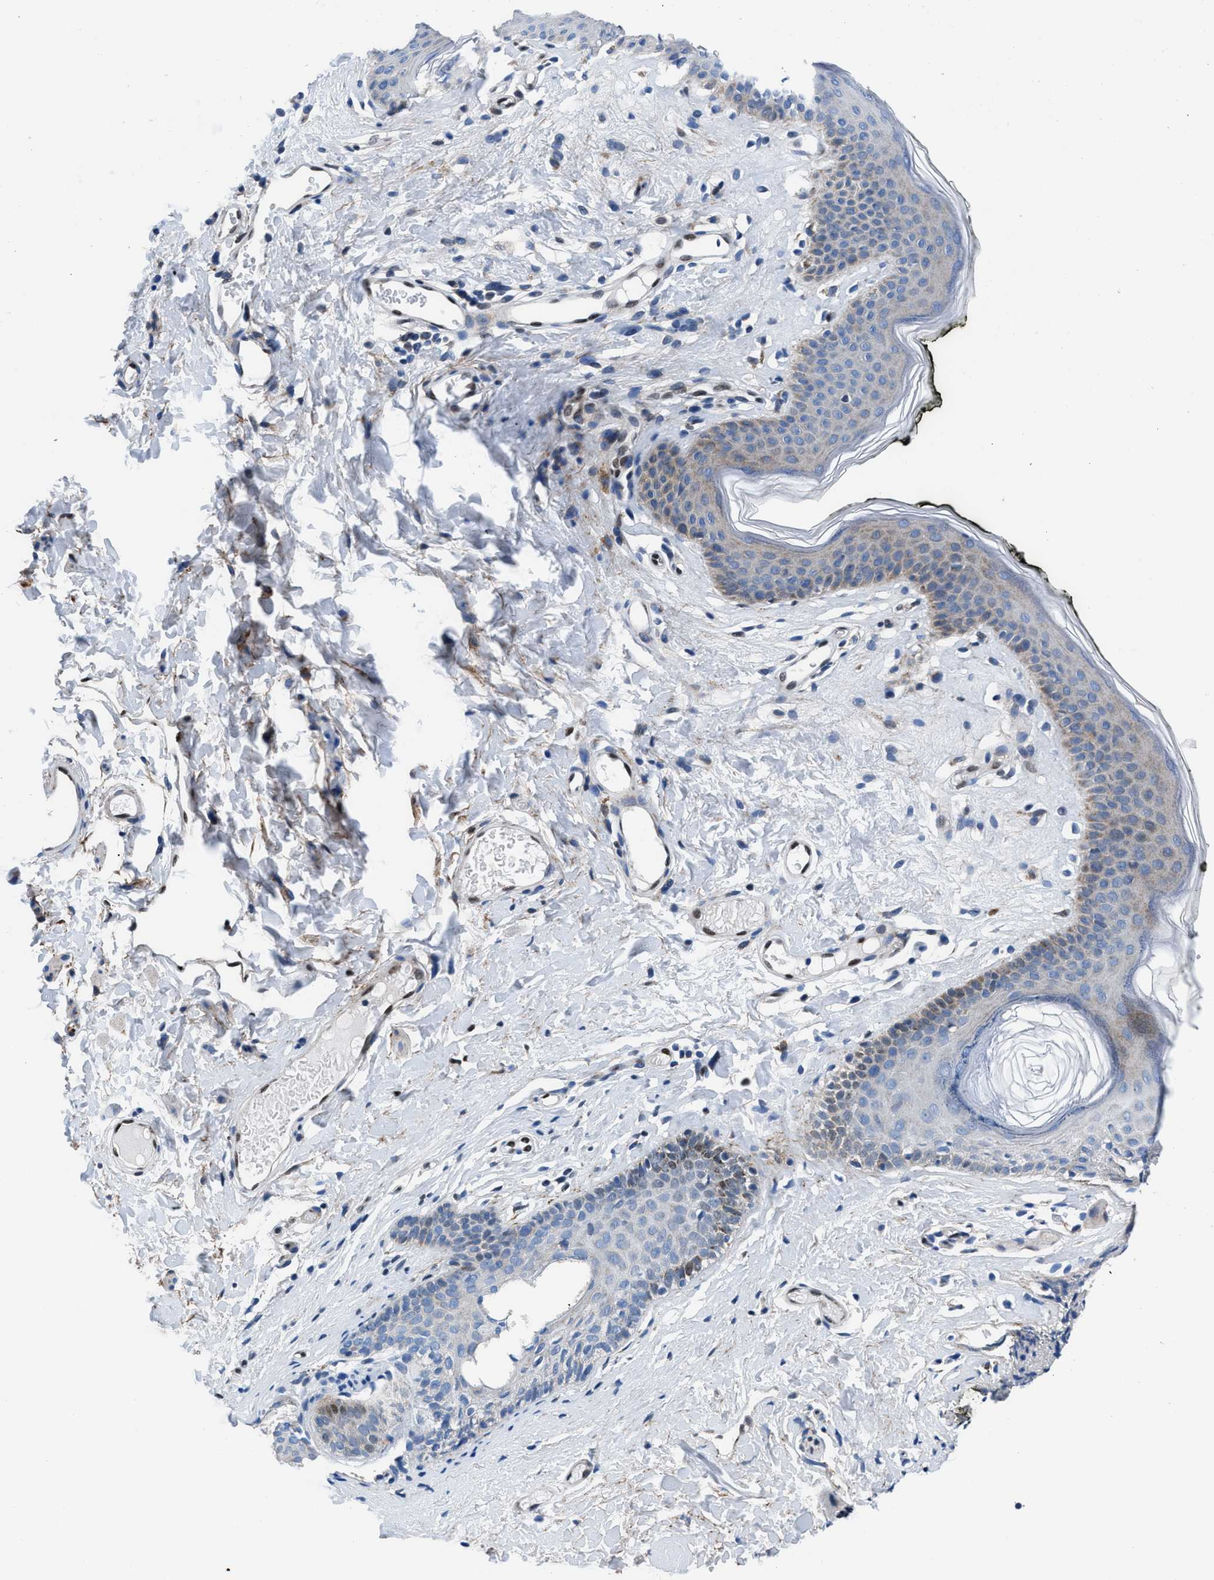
{"staining": {"intensity": "moderate", "quantity": "<25%", "location": "cytoplasmic/membranous"}, "tissue": "skin", "cell_type": "Epidermal cells", "image_type": "normal", "snomed": [{"axis": "morphology", "description": "Normal tissue, NOS"}, {"axis": "morphology", "description": "Inflammation, NOS"}, {"axis": "topography", "description": "Vulva"}], "caption": "There is low levels of moderate cytoplasmic/membranous positivity in epidermal cells of normal skin, as demonstrated by immunohistochemical staining (brown color).", "gene": "LMO2", "patient": {"sex": "female", "age": 84}}